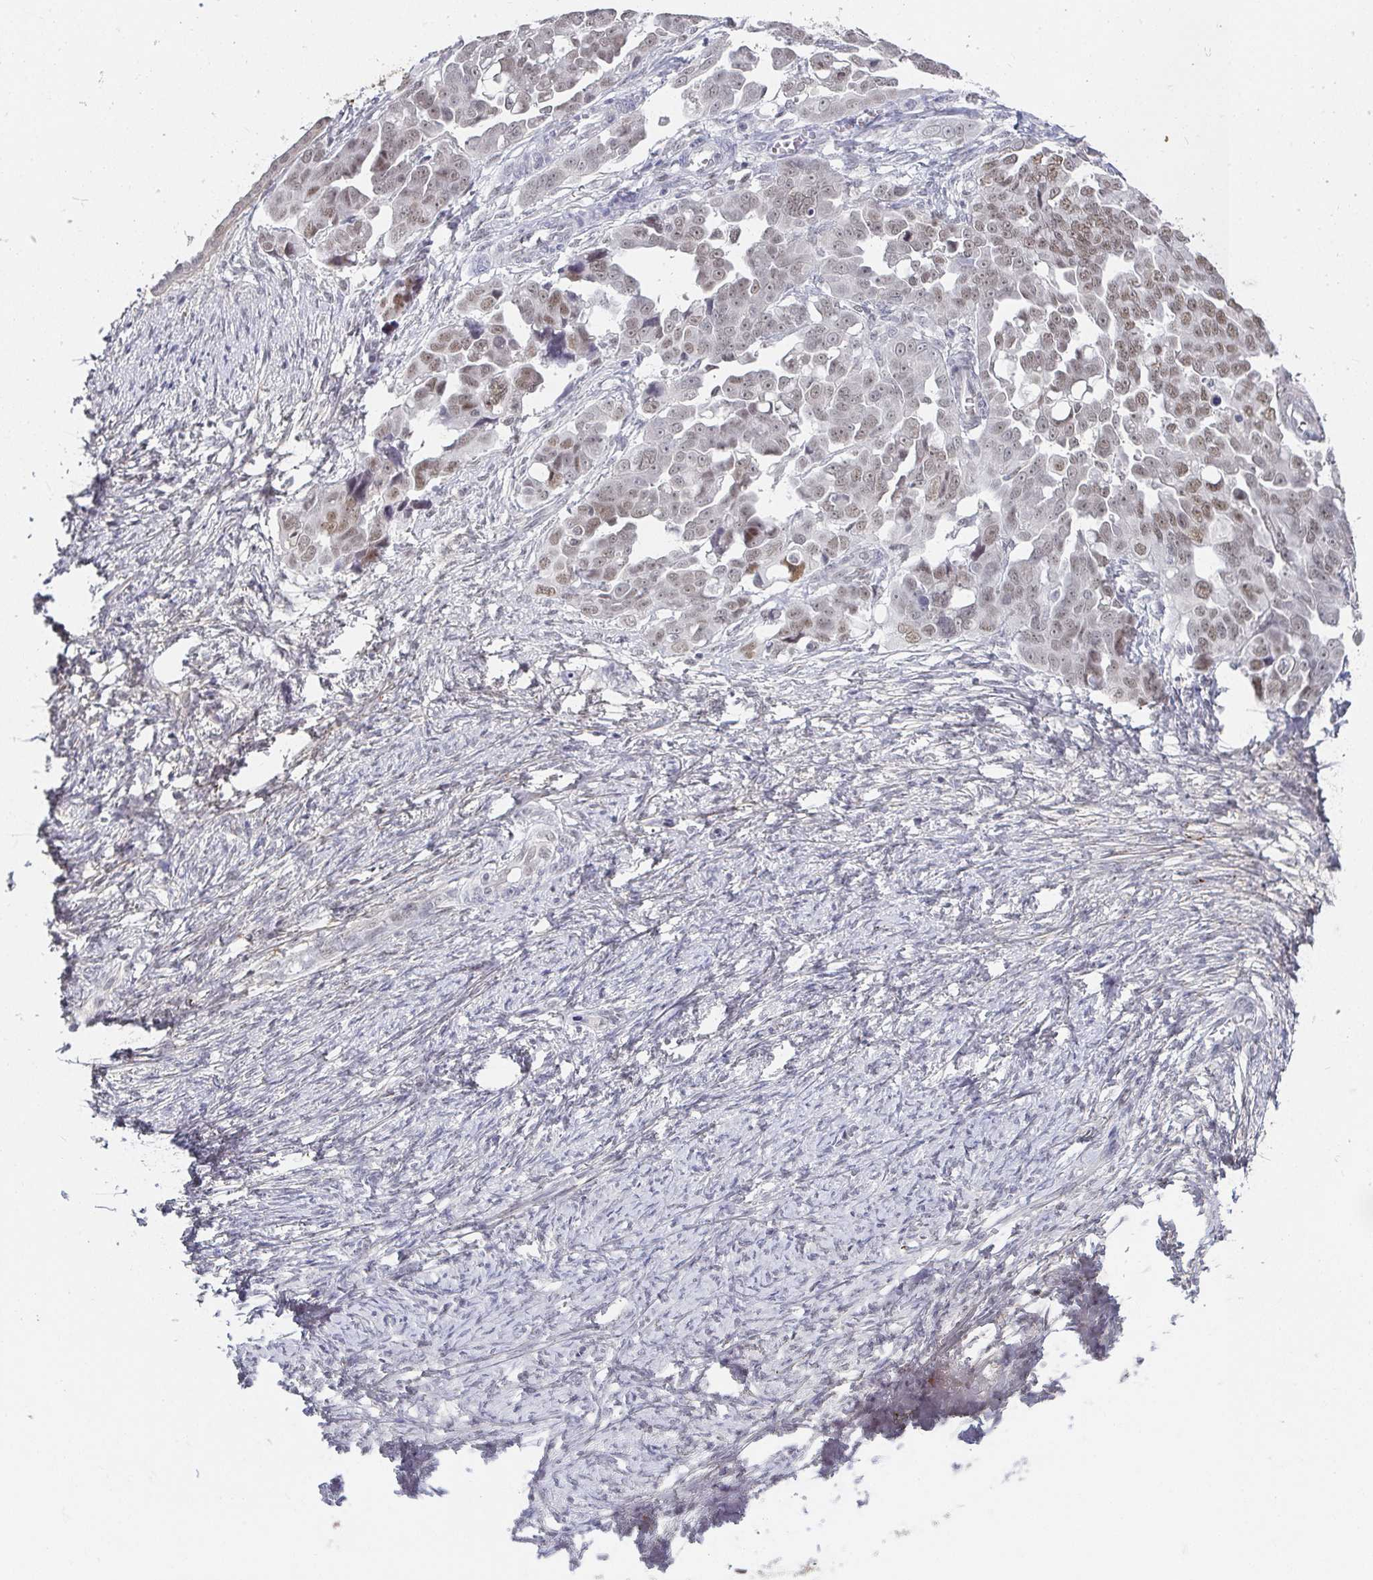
{"staining": {"intensity": "weak", "quantity": ">75%", "location": "nuclear"}, "tissue": "ovarian cancer", "cell_type": "Tumor cells", "image_type": "cancer", "snomed": [{"axis": "morphology", "description": "Cystadenocarcinoma, serous, NOS"}, {"axis": "topography", "description": "Ovary"}], "caption": "Protein staining reveals weak nuclear staining in about >75% of tumor cells in ovarian serous cystadenocarcinoma.", "gene": "RCOR1", "patient": {"sex": "female", "age": 59}}